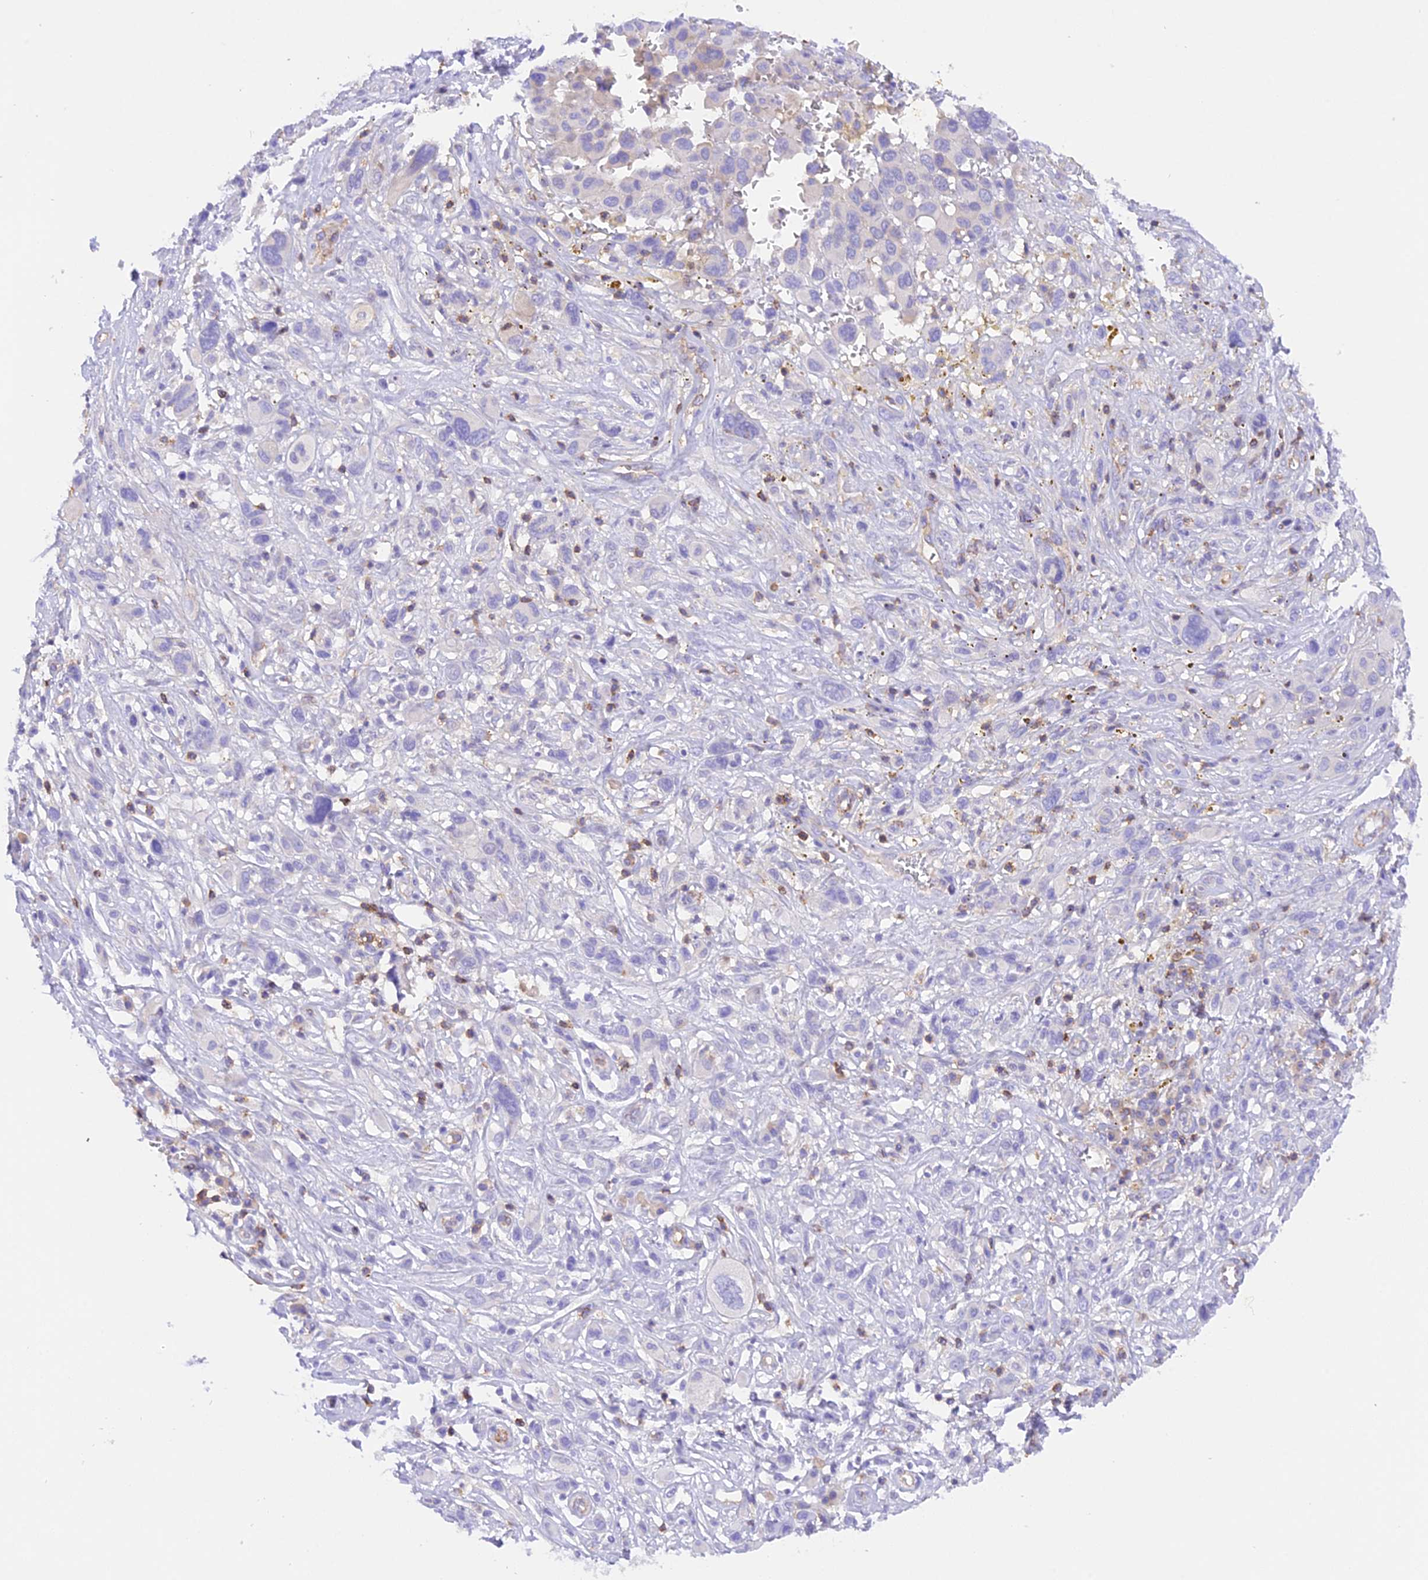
{"staining": {"intensity": "negative", "quantity": "none", "location": "none"}, "tissue": "melanoma", "cell_type": "Tumor cells", "image_type": "cancer", "snomed": [{"axis": "morphology", "description": "Malignant melanoma, NOS"}, {"axis": "topography", "description": "Skin of trunk"}], "caption": "Tumor cells show no significant protein staining in melanoma.", "gene": "FAM193A", "patient": {"sex": "male", "age": 71}}